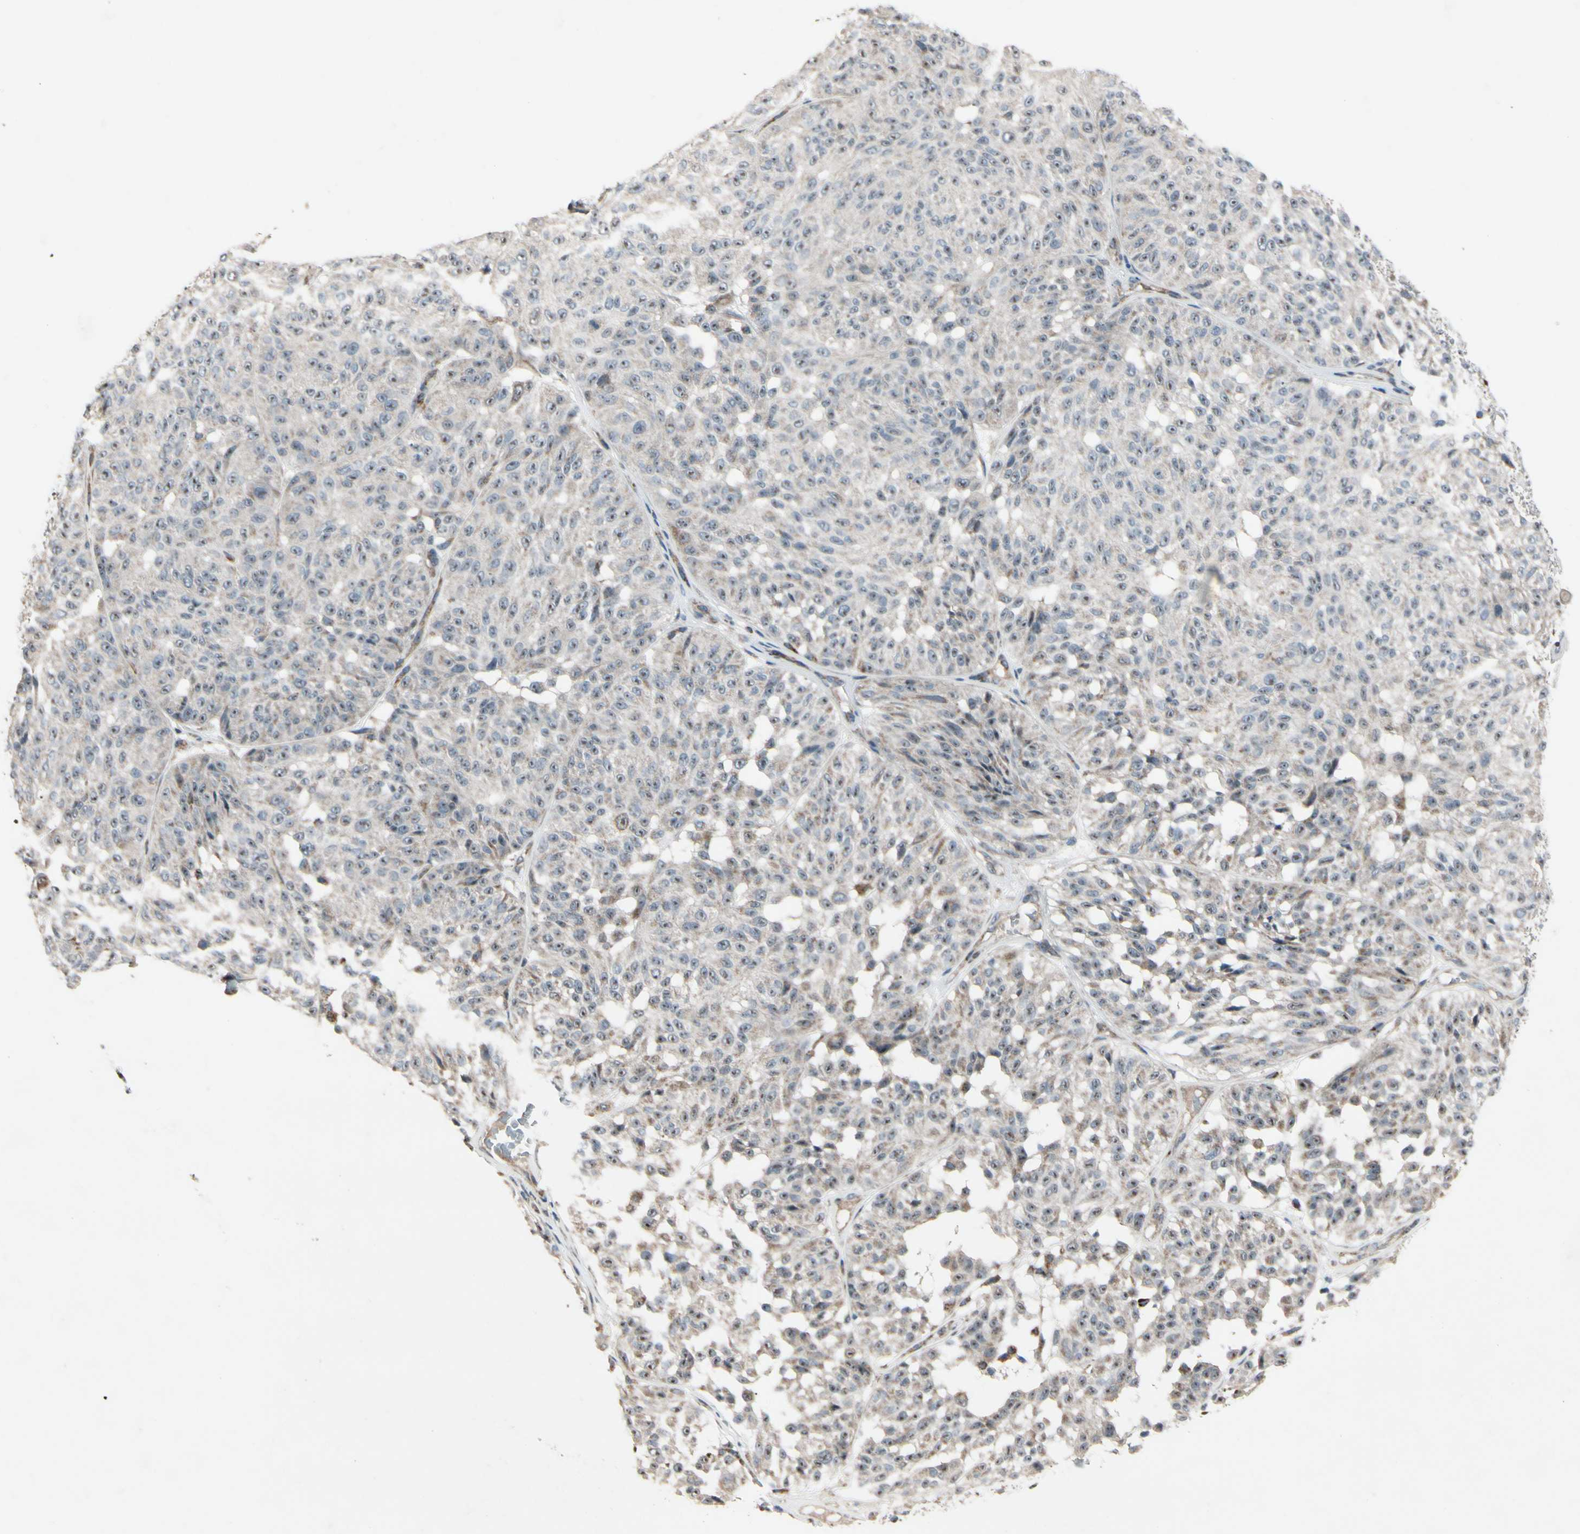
{"staining": {"intensity": "weak", "quantity": ">75%", "location": "cytoplasmic/membranous"}, "tissue": "melanoma", "cell_type": "Tumor cells", "image_type": "cancer", "snomed": [{"axis": "morphology", "description": "Malignant melanoma, NOS"}, {"axis": "topography", "description": "Skin"}], "caption": "Protein staining by immunohistochemistry shows weak cytoplasmic/membranous expression in about >75% of tumor cells in melanoma. (brown staining indicates protein expression, while blue staining denotes nuclei).", "gene": "CPT1A", "patient": {"sex": "female", "age": 46}}